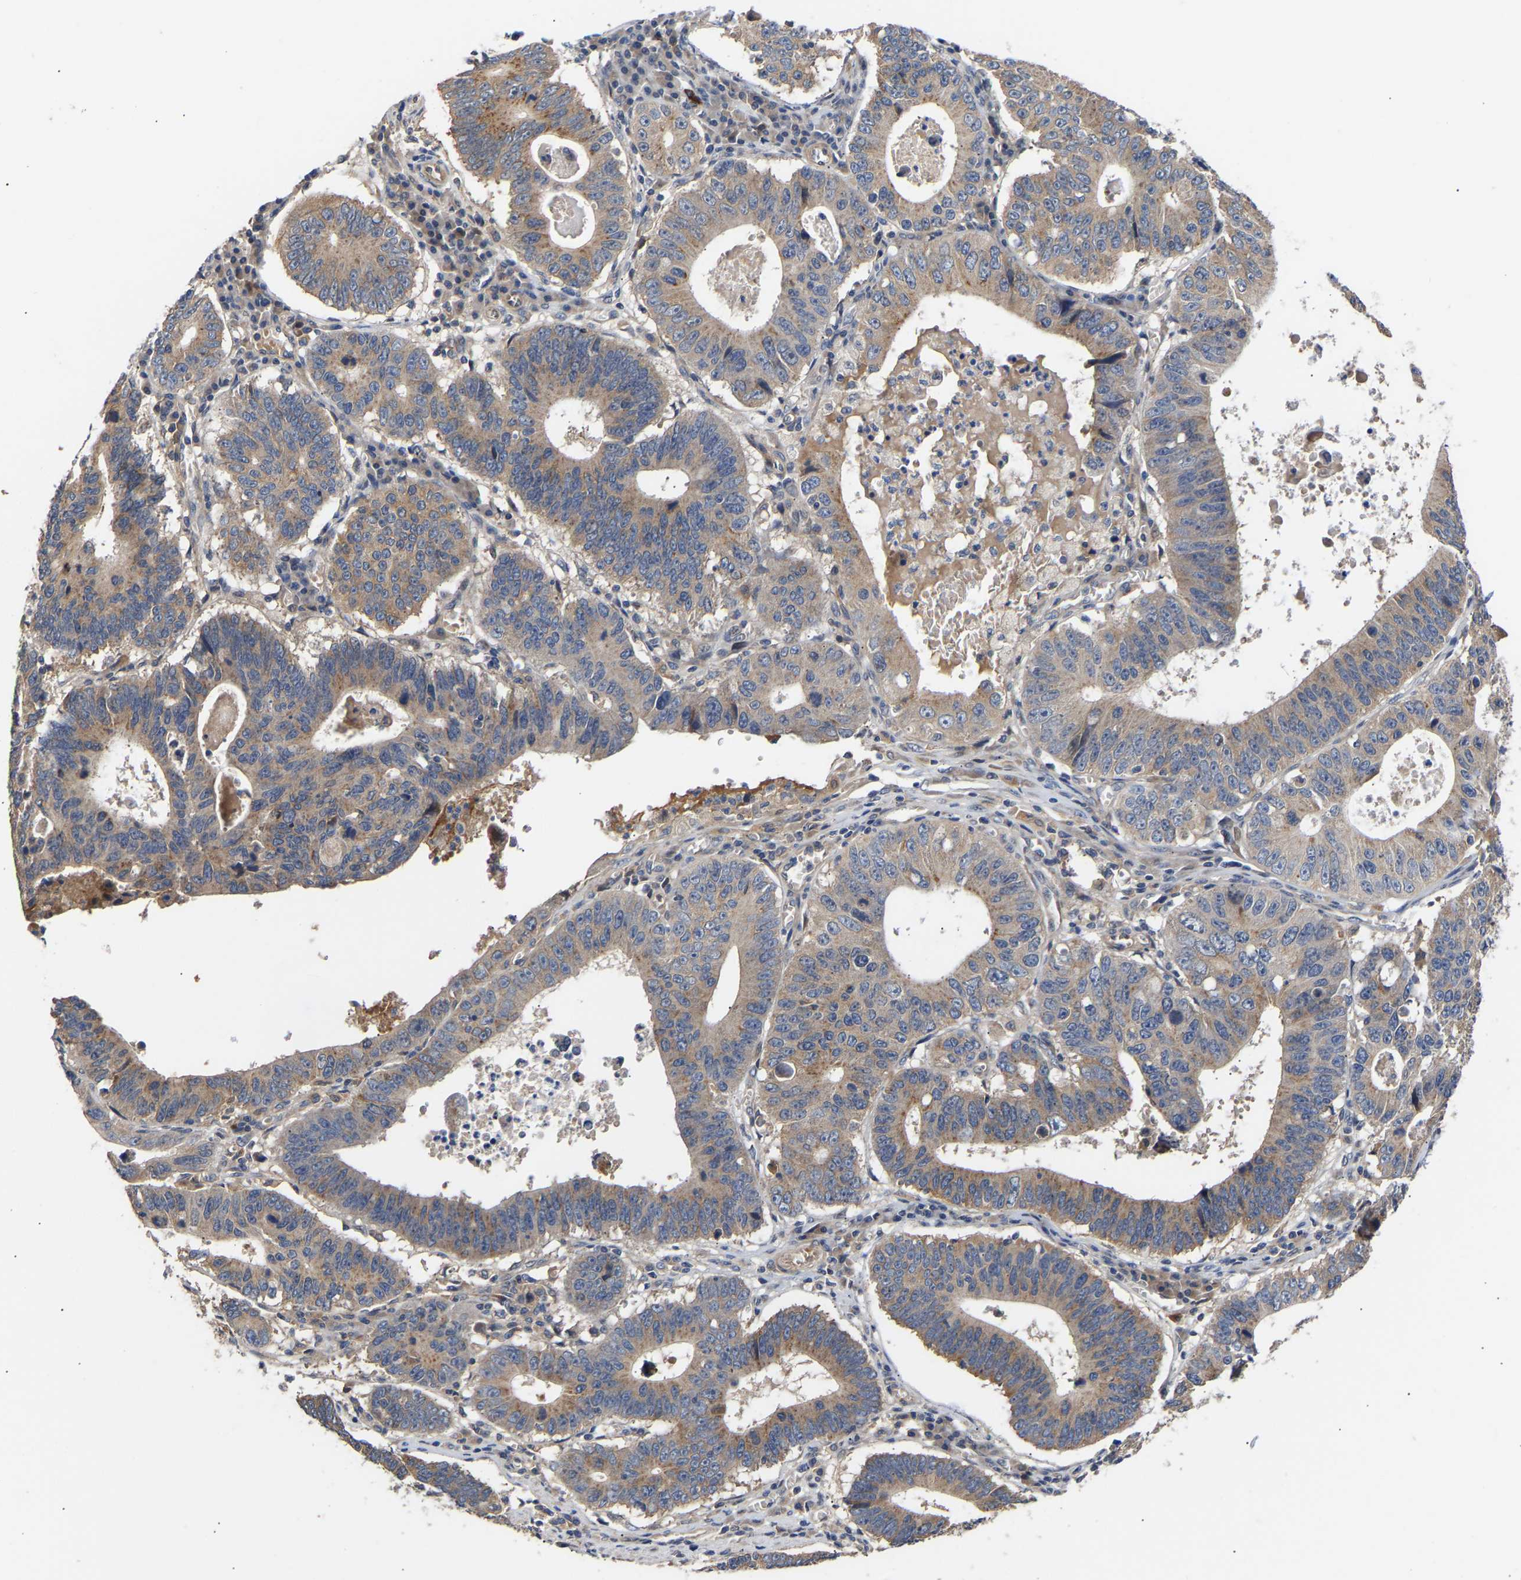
{"staining": {"intensity": "weak", "quantity": "25%-75%", "location": "cytoplasmic/membranous"}, "tissue": "stomach cancer", "cell_type": "Tumor cells", "image_type": "cancer", "snomed": [{"axis": "morphology", "description": "Adenocarcinoma, NOS"}, {"axis": "topography", "description": "Stomach"}], "caption": "Immunohistochemical staining of stomach cancer (adenocarcinoma) reveals weak cytoplasmic/membranous protein expression in about 25%-75% of tumor cells.", "gene": "KASH5", "patient": {"sex": "male", "age": 59}}